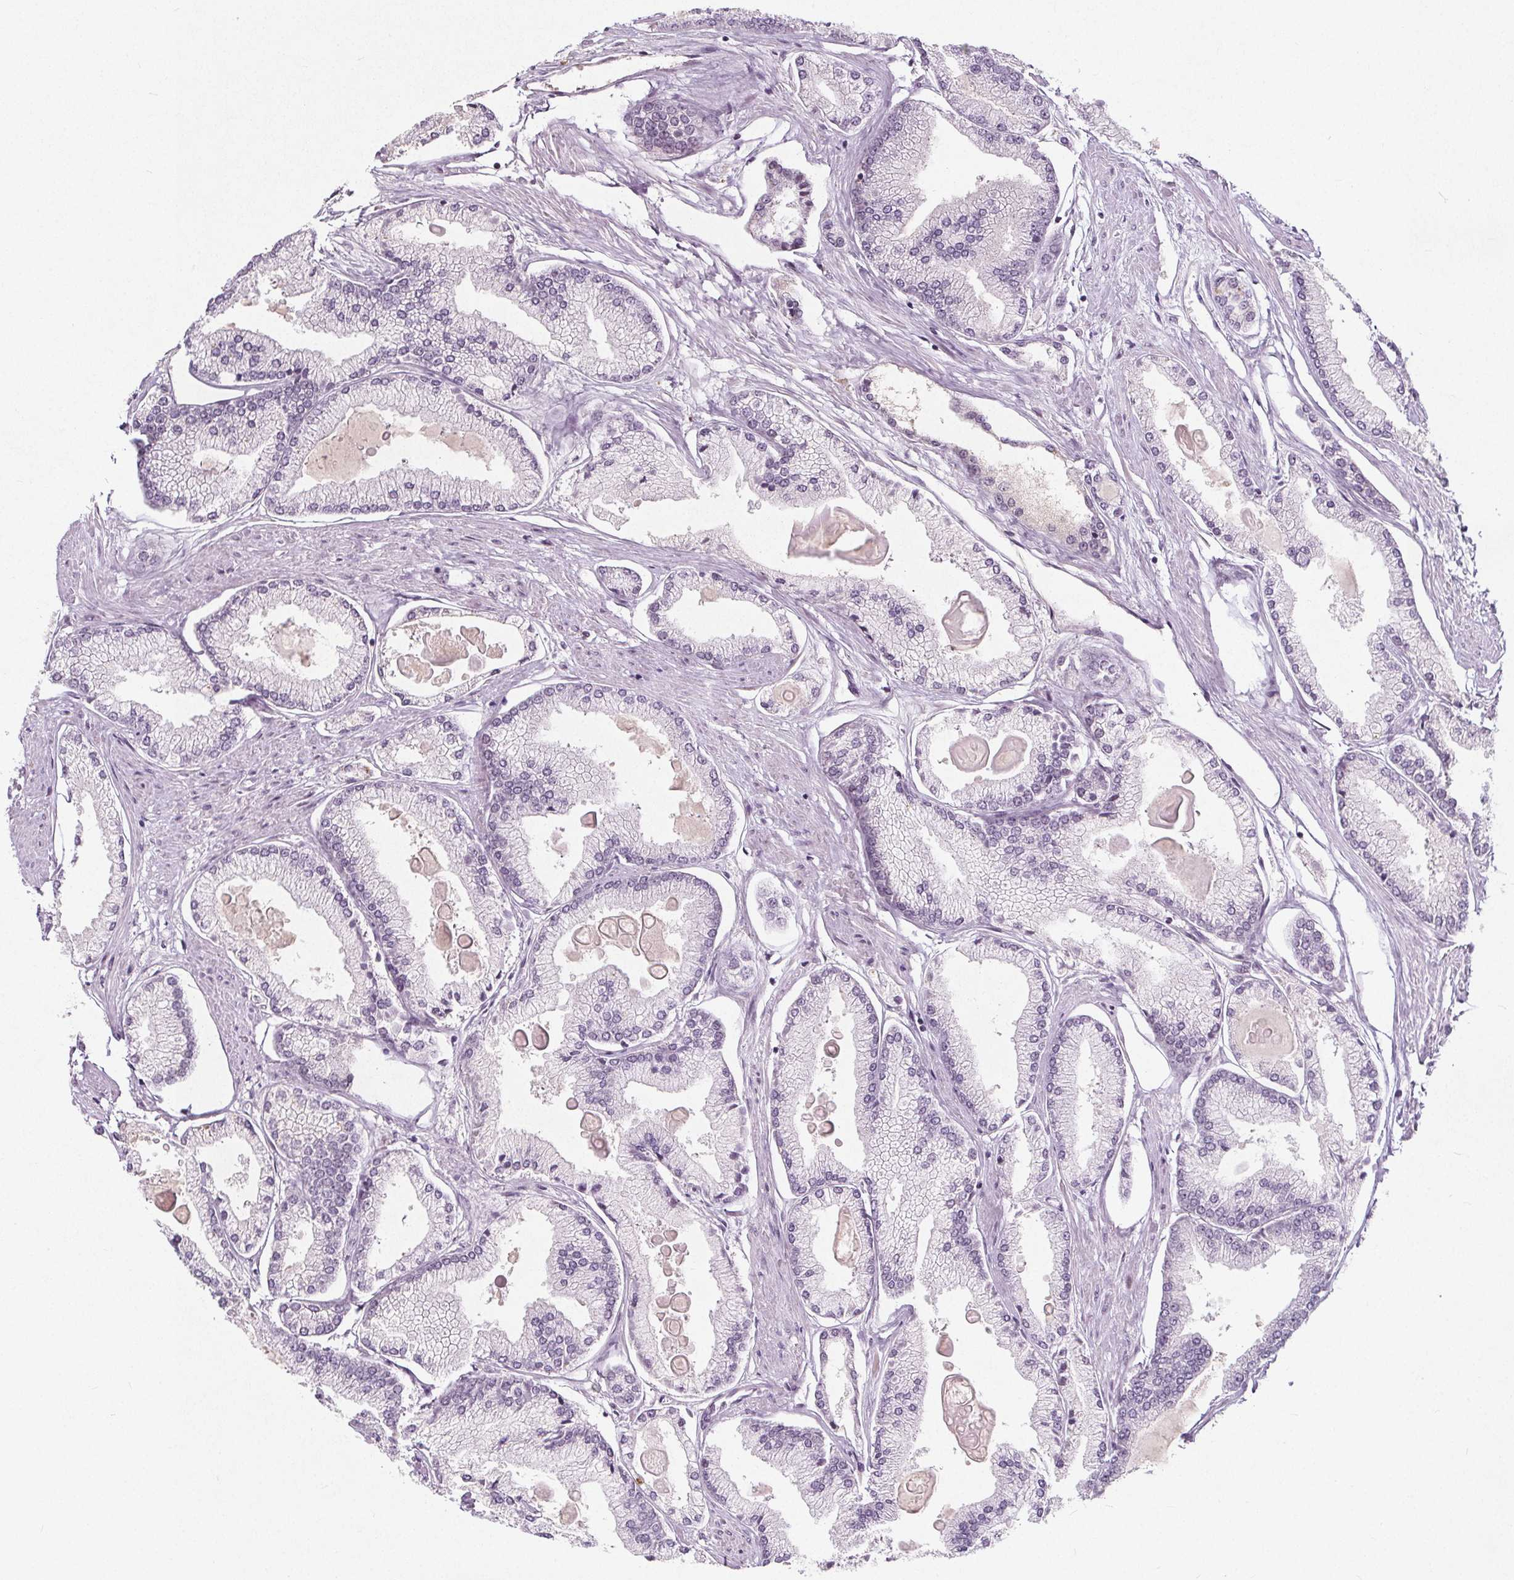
{"staining": {"intensity": "negative", "quantity": "none", "location": "none"}, "tissue": "prostate cancer", "cell_type": "Tumor cells", "image_type": "cancer", "snomed": [{"axis": "morphology", "description": "Adenocarcinoma, High grade"}, {"axis": "topography", "description": "Prostate"}], "caption": "A histopathology image of human adenocarcinoma (high-grade) (prostate) is negative for staining in tumor cells. (DAB (3,3'-diaminobenzidine) immunohistochemistry (IHC) visualized using brightfield microscopy, high magnification).", "gene": "TAF6L", "patient": {"sex": "male", "age": 68}}